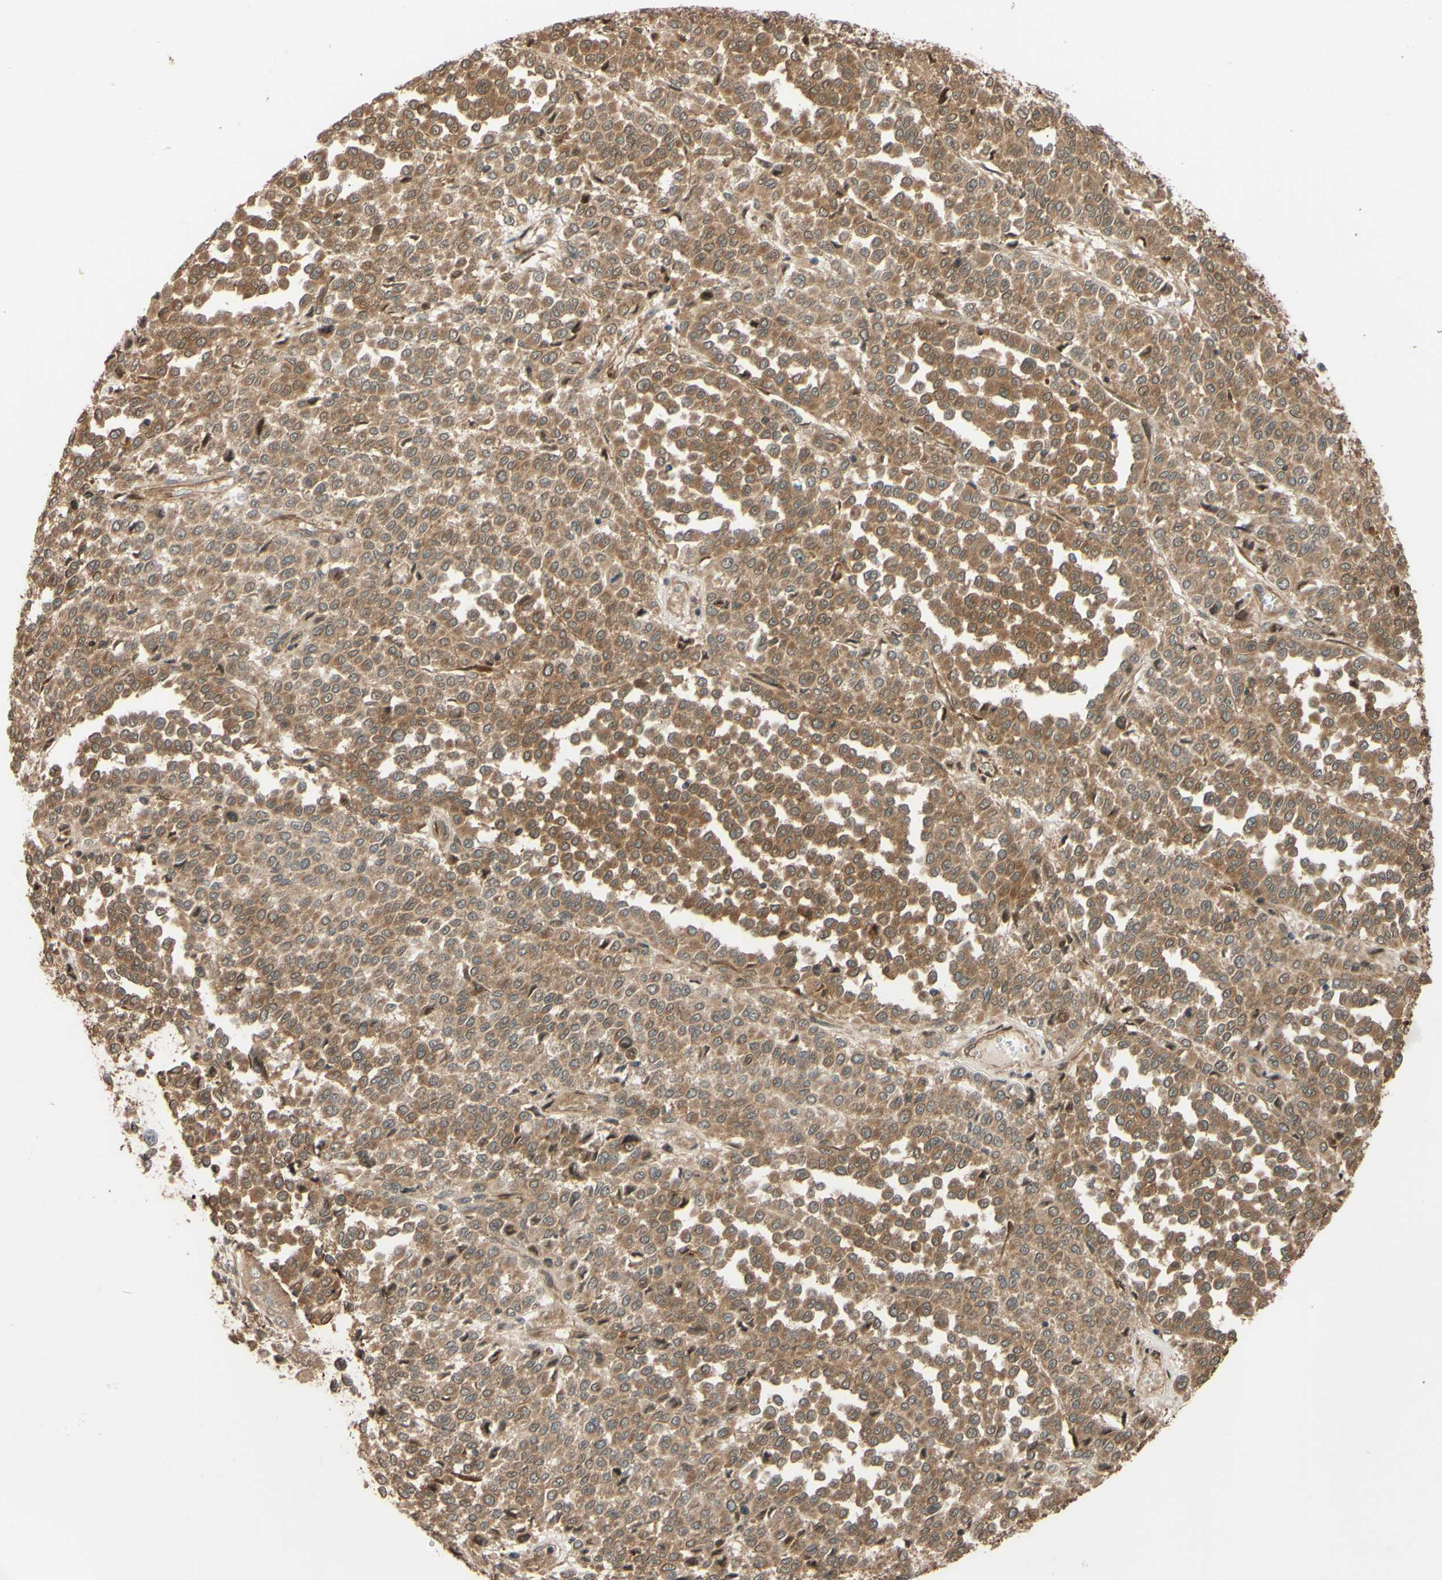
{"staining": {"intensity": "weak", "quantity": ">75%", "location": "cytoplasmic/membranous"}, "tissue": "melanoma", "cell_type": "Tumor cells", "image_type": "cancer", "snomed": [{"axis": "morphology", "description": "Malignant melanoma, Metastatic site"}, {"axis": "topography", "description": "Pancreas"}], "caption": "Protein expression analysis of human malignant melanoma (metastatic site) reveals weak cytoplasmic/membranous positivity in about >75% of tumor cells. (Stains: DAB in brown, nuclei in blue, Microscopy: brightfield microscopy at high magnification).", "gene": "RNF19A", "patient": {"sex": "female", "age": 30}}